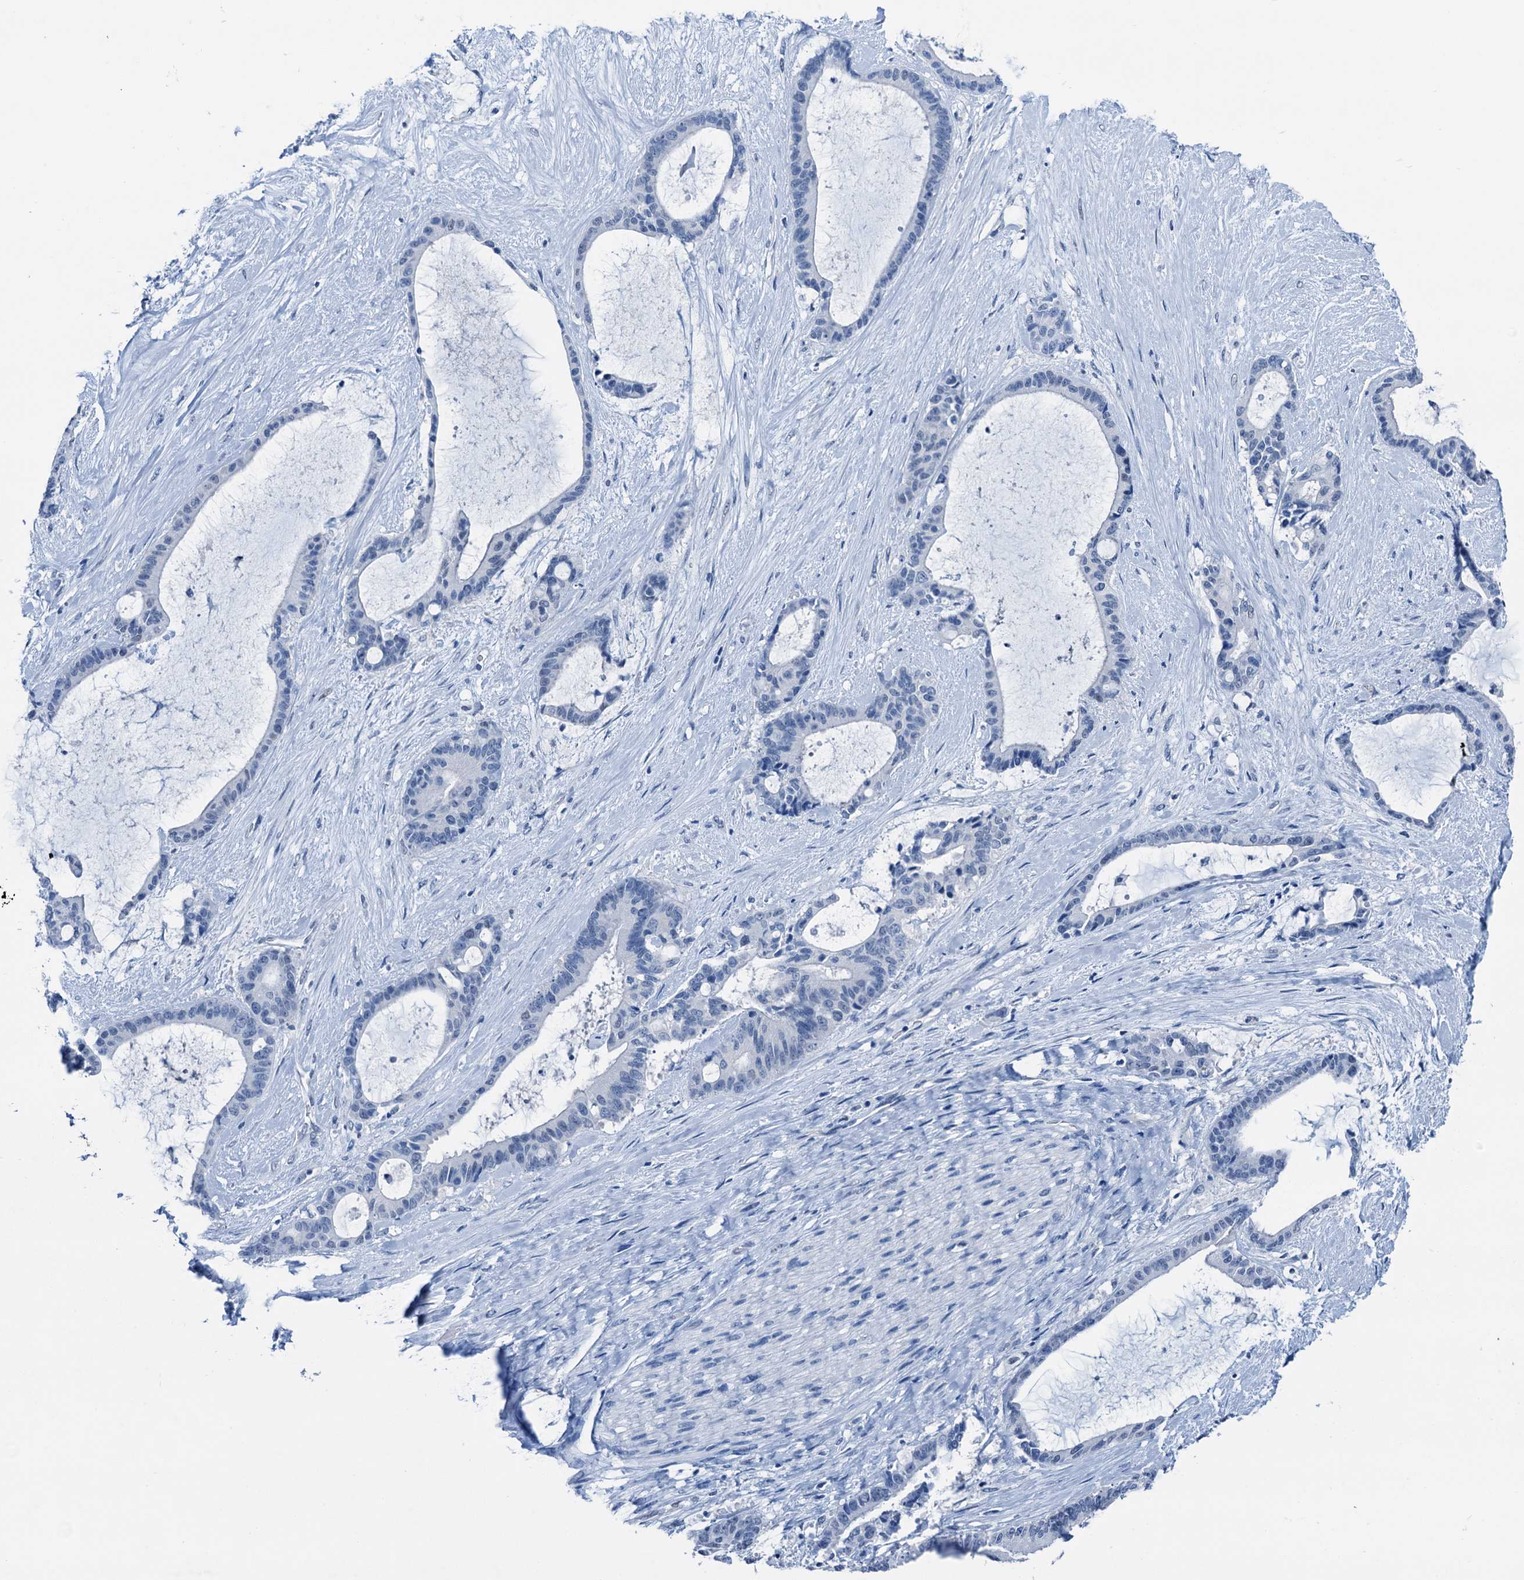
{"staining": {"intensity": "negative", "quantity": "none", "location": "none"}, "tissue": "liver cancer", "cell_type": "Tumor cells", "image_type": "cancer", "snomed": [{"axis": "morphology", "description": "Normal tissue, NOS"}, {"axis": "morphology", "description": "Cholangiocarcinoma"}, {"axis": "topography", "description": "Liver"}, {"axis": "topography", "description": "Peripheral nerve tissue"}], "caption": "Immunohistochemistry photomicrograph of liver cancer stained for a protein (brown), which shows no staining in tumor cells.", "gene": "CBLN3", "patient": {"sex": "female", "age": 73}}